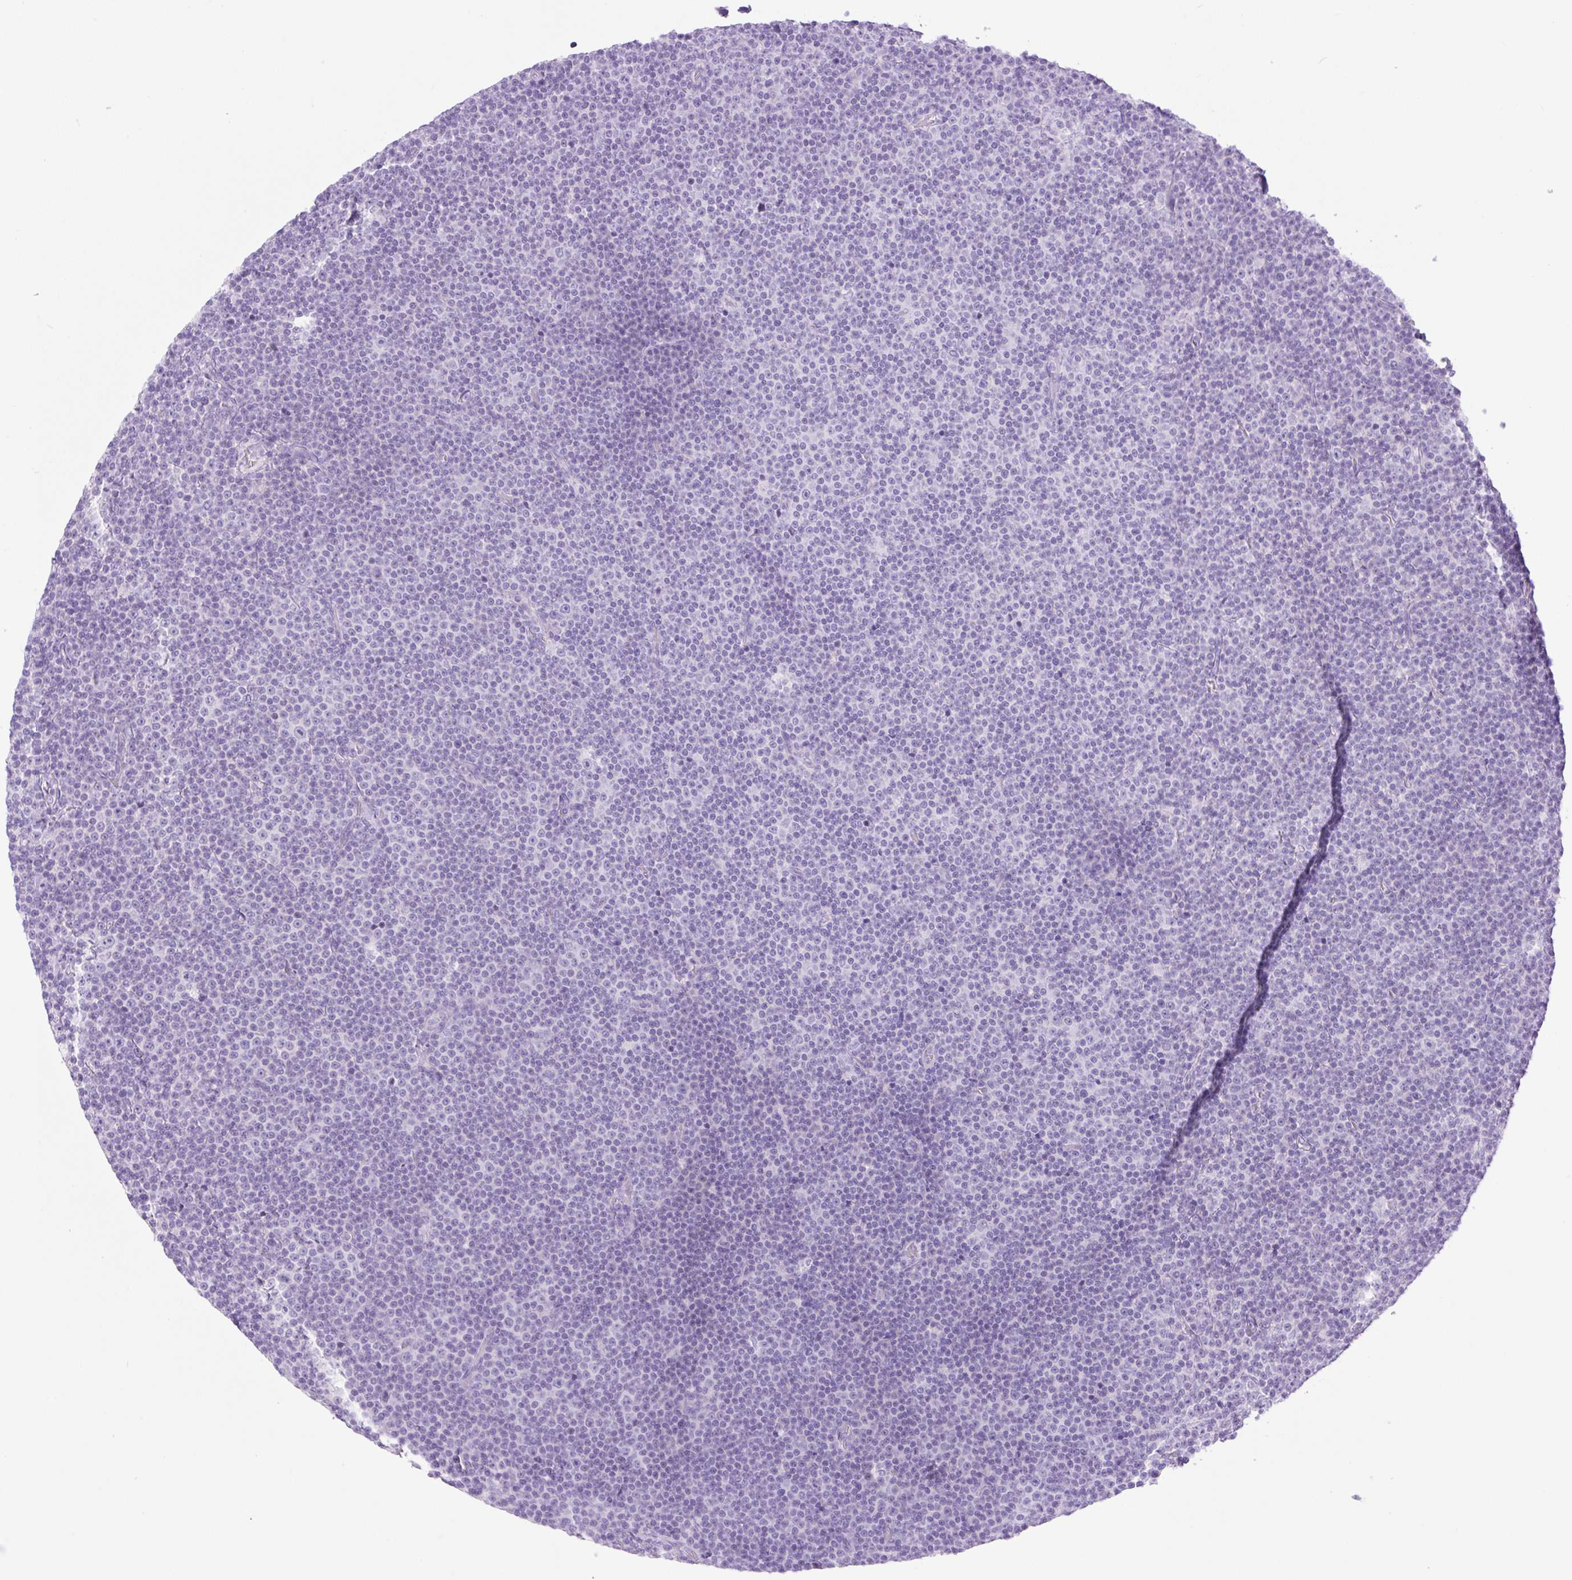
{"staining": {"intensity": "negative", "quantity": "none", "location": "none"}, "tissue": "lymphoma", "cell_type": "Tumor cells", "image_type": "cancer", "snomed": [{"axis": "morphology", "description": "Malignant lymphoma, non-Hodgkin's type, Low grade"}, {"axis": "topography", "description": "Lymph node"}], "caption": "High magnification brightfield microscopy of malignant lymphoma, non-Hodgkin's type (low-grade) stained with DAB (brown) and counterstained with hematoxylin (blue): tumor cells show no significant positivity.", "gene": "CDX1", "patient": {"sex": "female", "age": 67}}